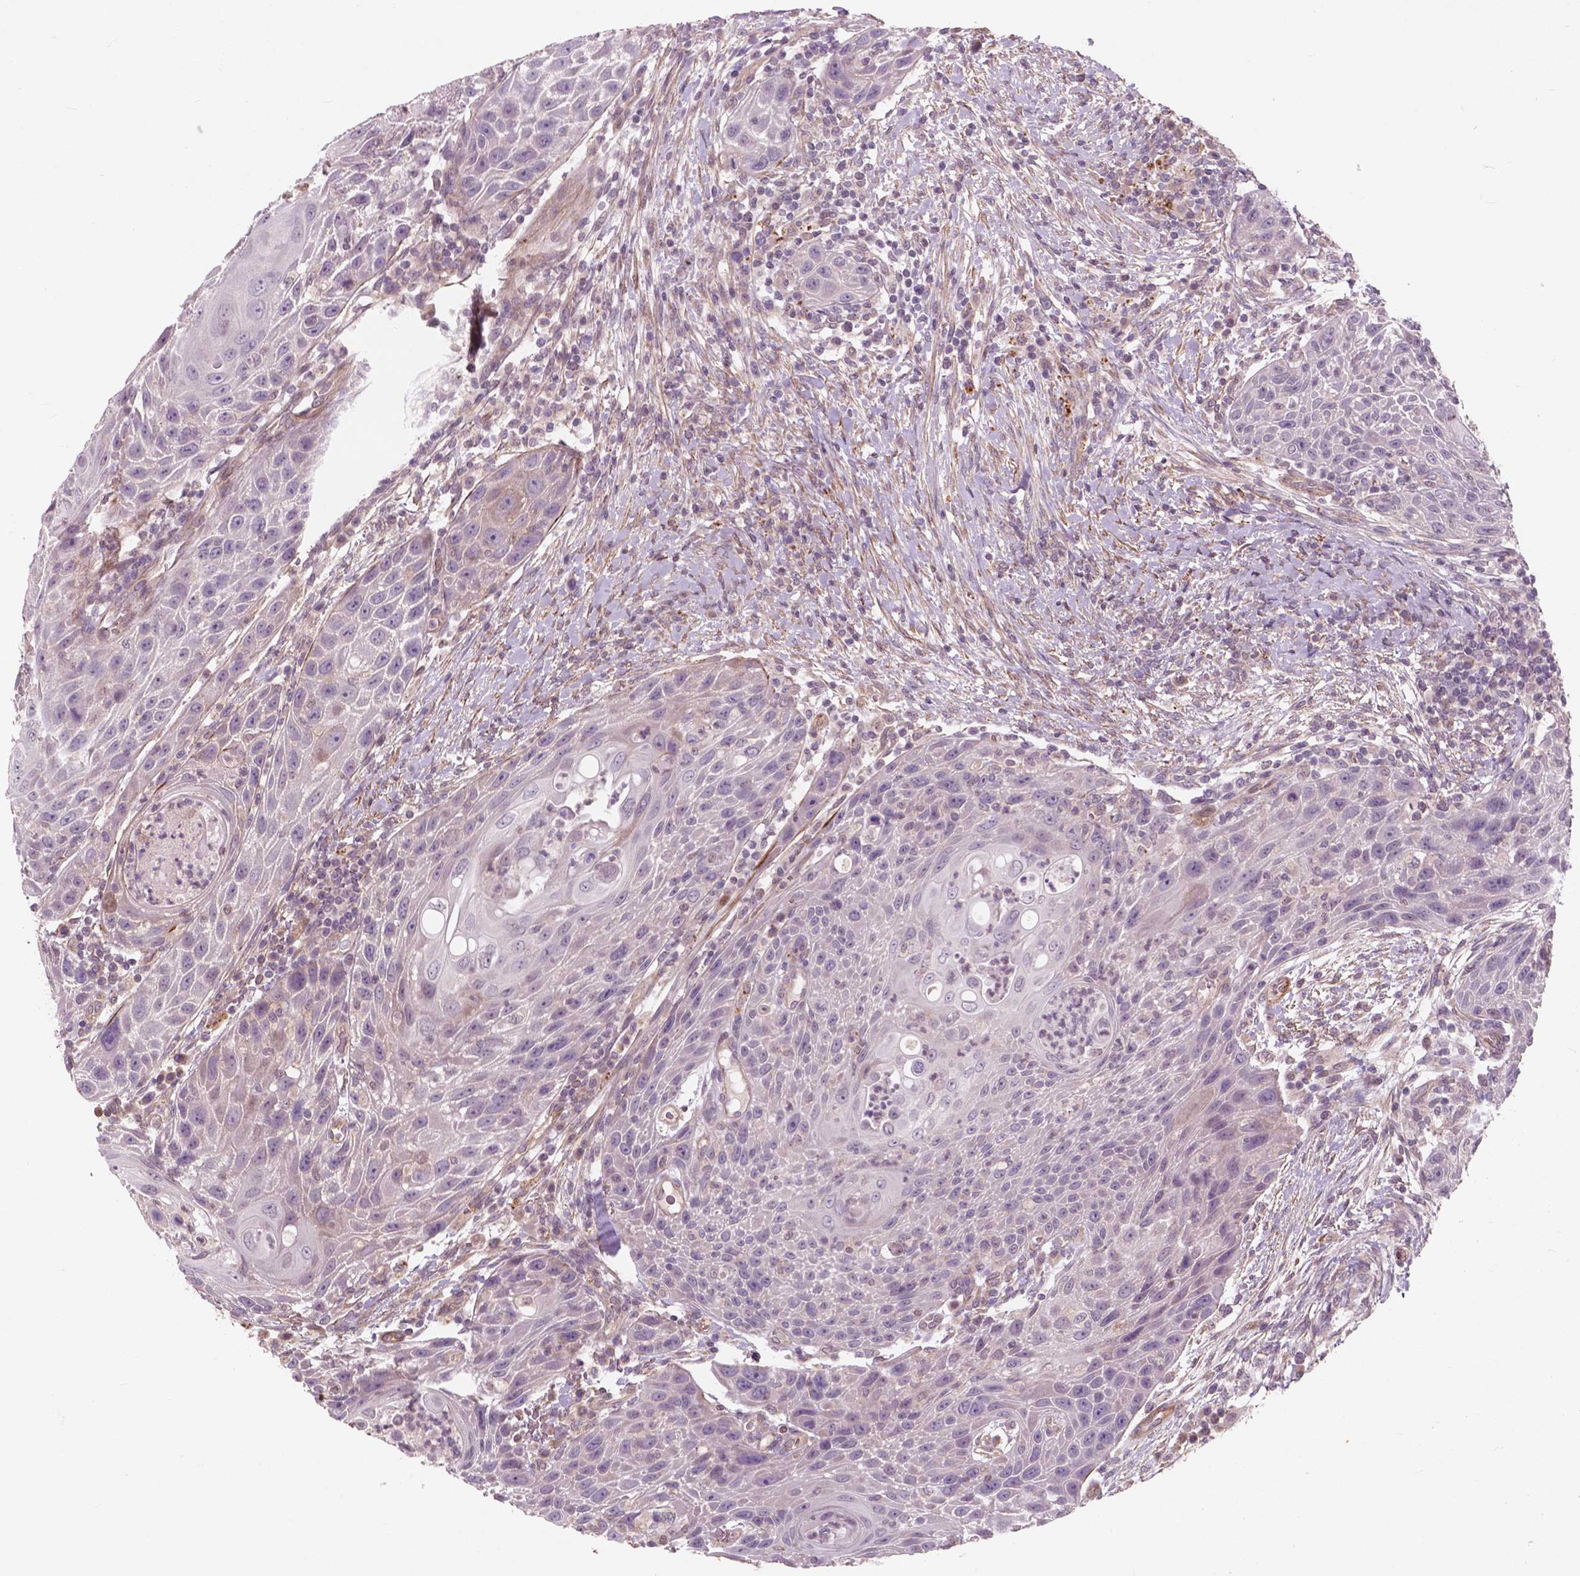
{"staining": {"intensity": "negative", "quantity": "none", "location": "none"}, "tissue": "head and neck cancer", "cell_type": "Tumor cells", "image_type": "cancer", "snomed": [{"axis": "morphology", "description": "Squamous cell carcinoma, NOS"}, {"axis": "topography", "description": "Head-Neck"}], "caption": "High power microscopy image of an immunohistochemistry (IHC) photomicrograph of squamous cell carcinoma (head and neck), revealing no significant positivity in tumor cells.", "gene": "RFPL4B", "patient": {"sex": "male", "age": 69}}